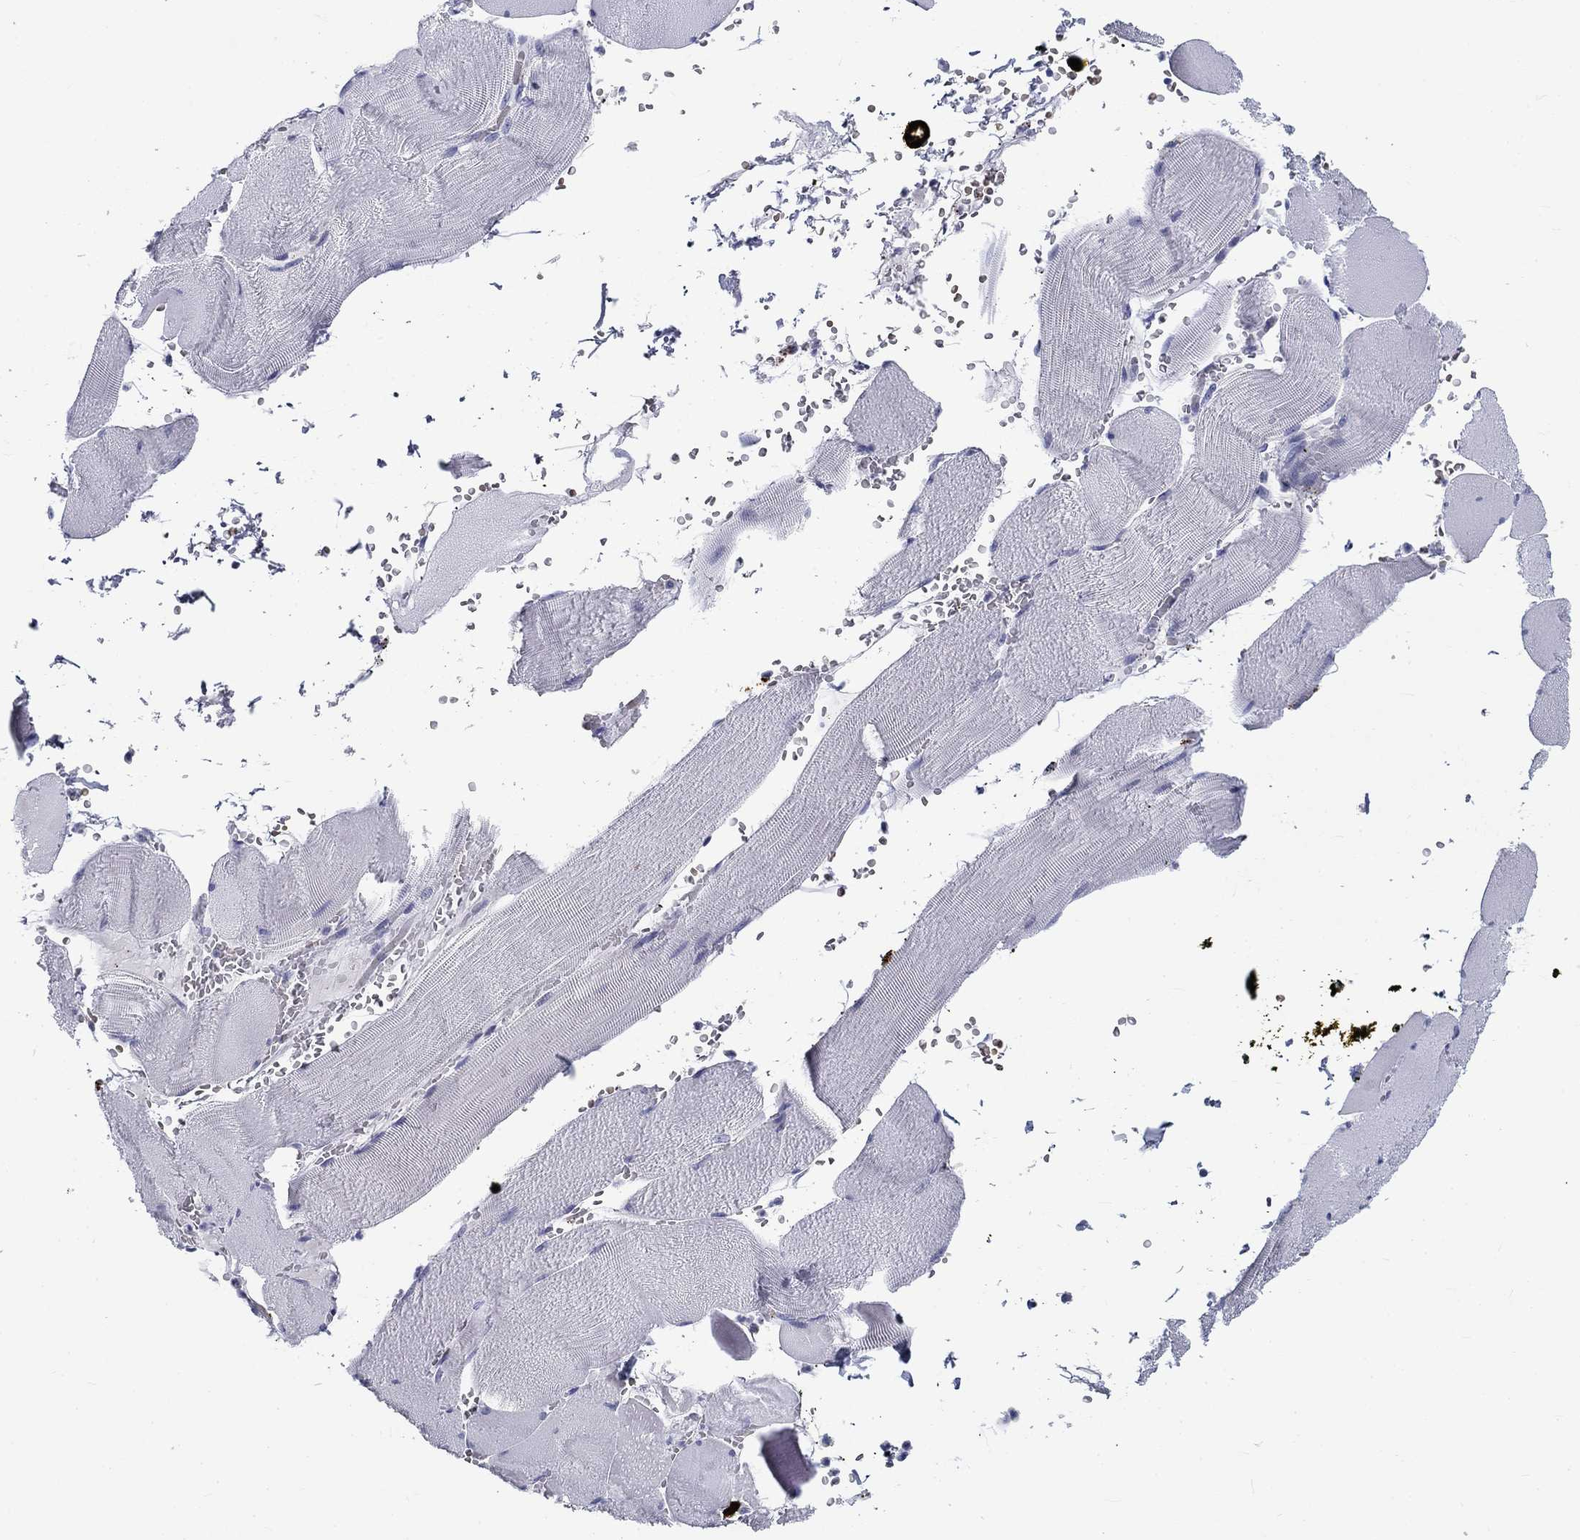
{"staining": {"intensity": "negative", "quantity": "none", "location": "none"}, "tissue": "skeletal muscle", "cell_type": "Myocytes", "image_type": "normal", "snomed": [{"axis": "morphology", "description": "Normal tissue, NOS"}, {"axis": "topography", "description": "Skeletal muscle"}], "caption": "Immunohistochemistry micrograph of benign skeletal muscle stained for a protein (brown), which displays no expression in myocytes.", "gene": "CD40LG", "patient": {"sex": "male", "age": 56}}